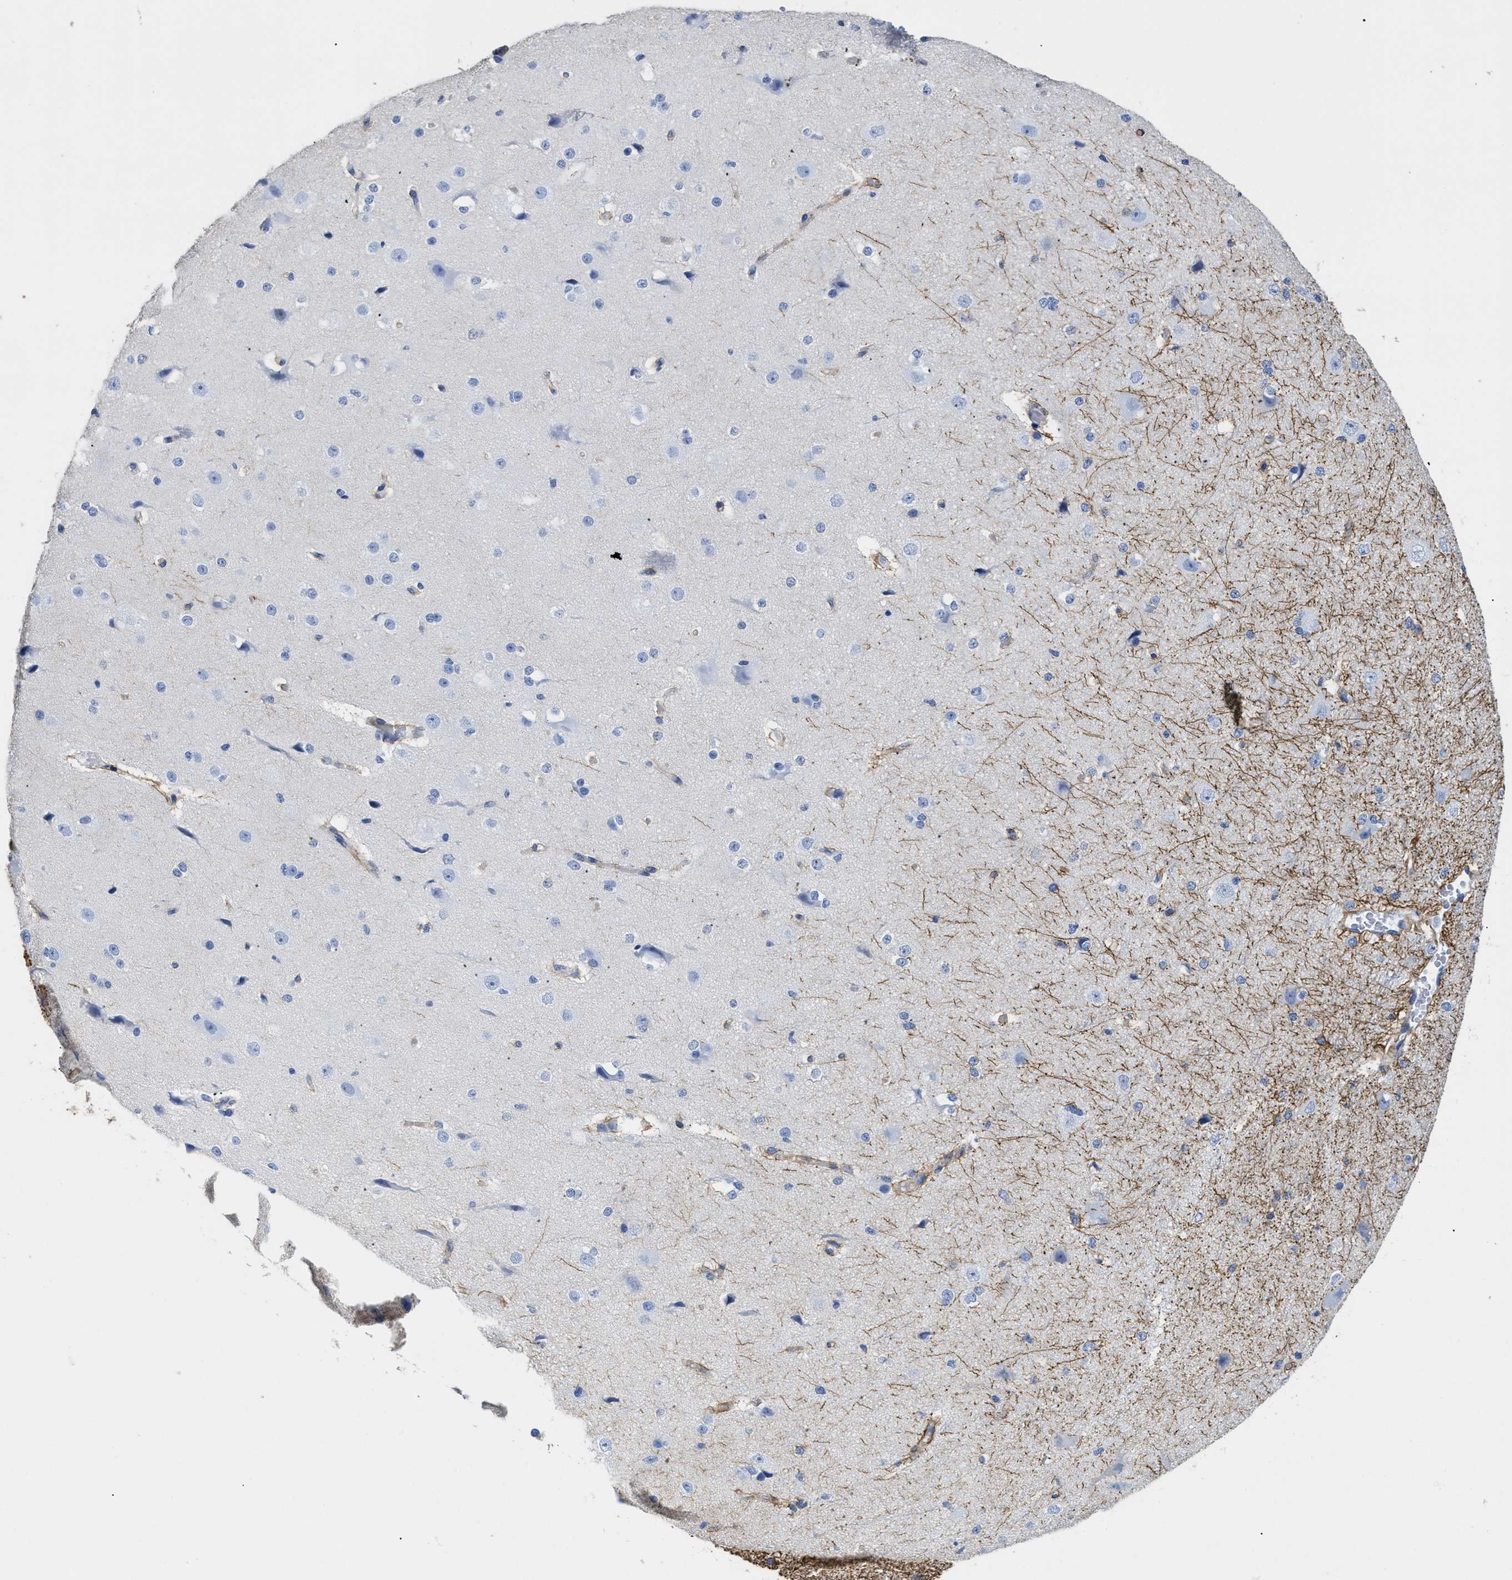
{"staining": {"intensity": "negative", "quantity": "none", "location": "none"}, "tissue": "cerebral cortex", "cell_type": "Endothelial cells", "image_type": "normal", "snomed": [{"axis": "morphology", "description": "Normal tissue, NOS"}, {"axis": "morphology", "description": "Developmental malformation"}, {"axis": "topography", "description": "Cerebral cortex"}], "caption": "An immunohistochemistry (IHC) histopathology image of normal cerebral cortex is shown. There is no staining in endothelial cells of cerebral cortex.", "gene": "DLC1", "patient": {"sex": "female", "age": 30}}